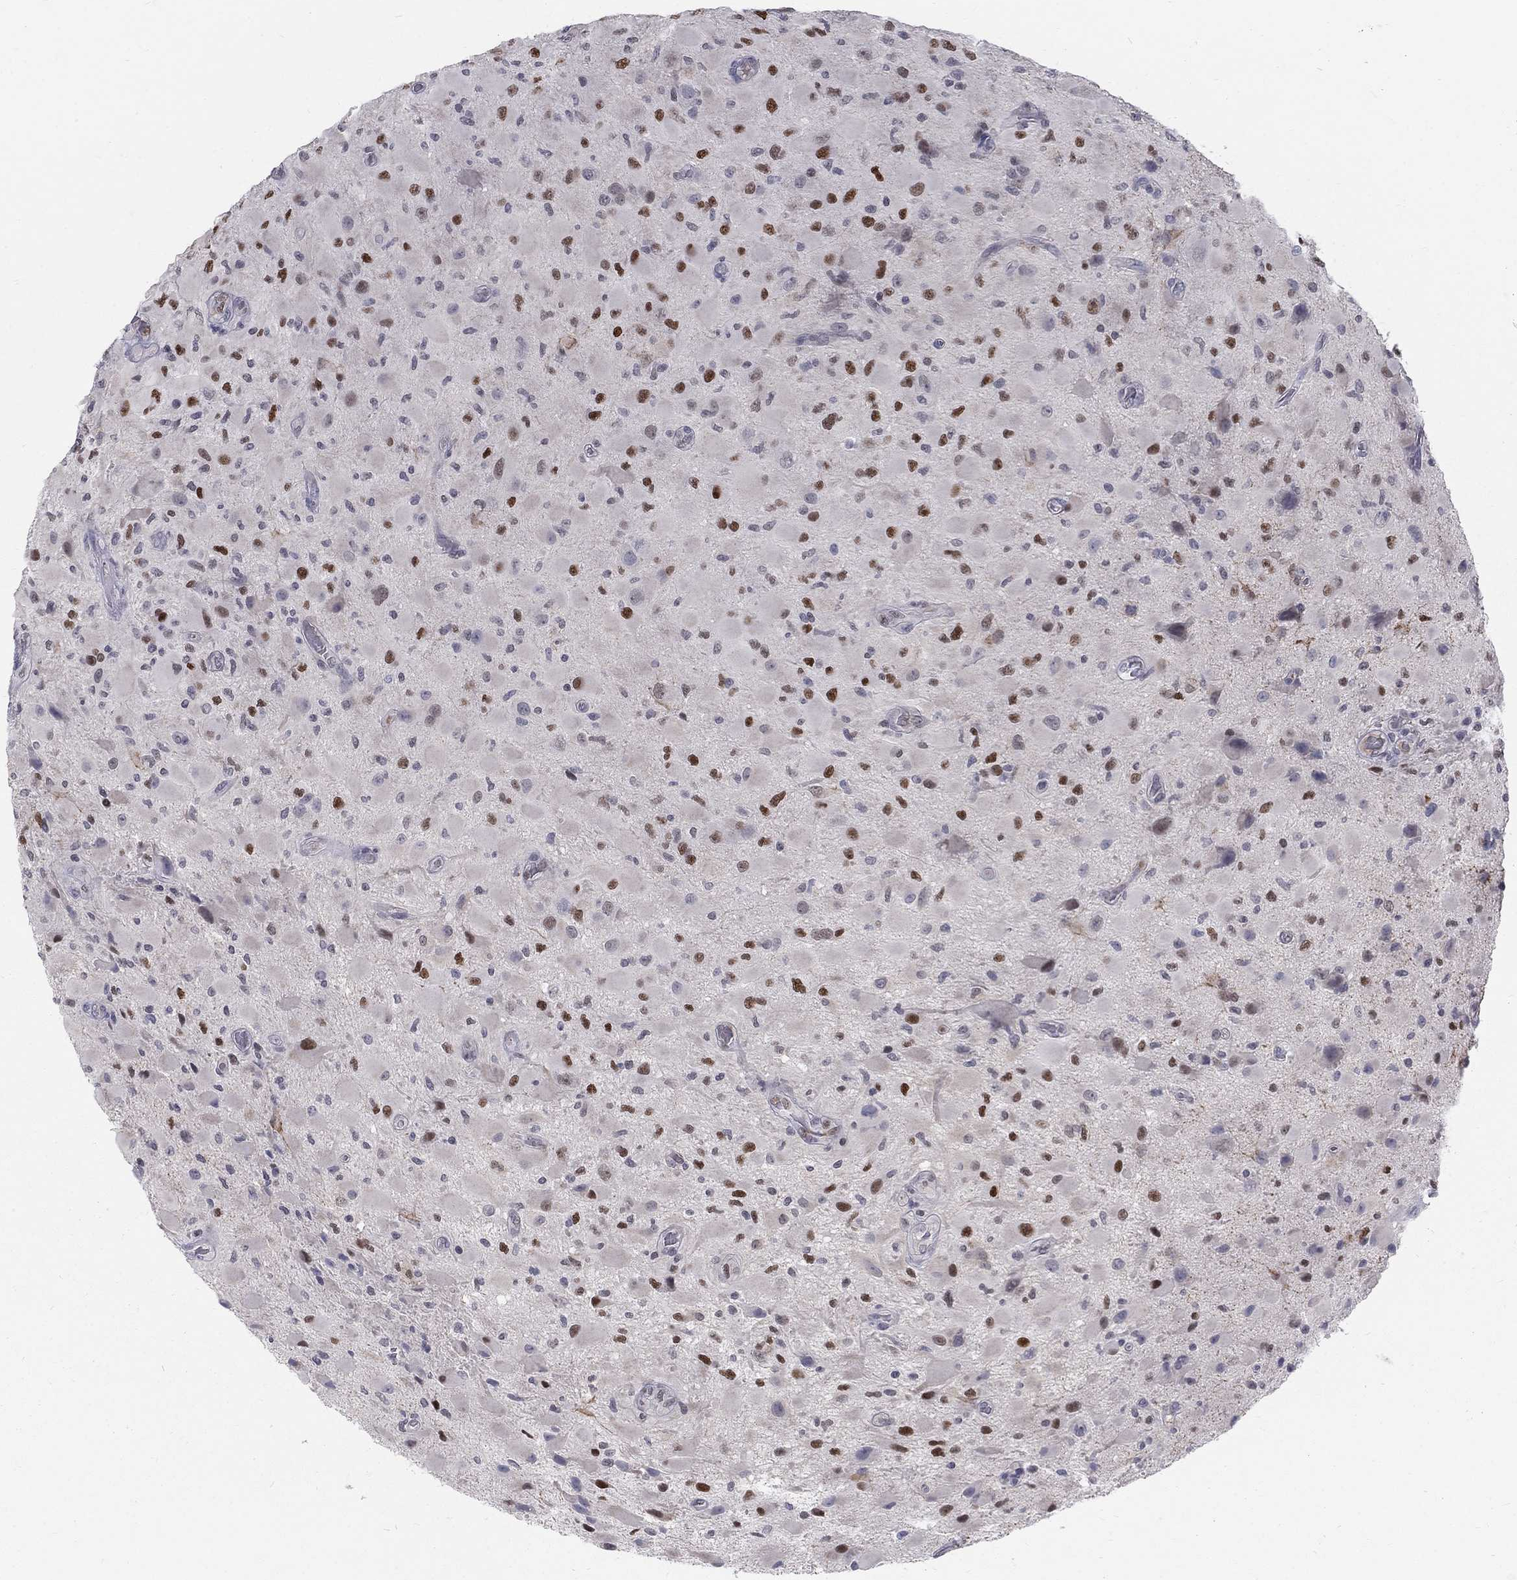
{"staining": {"intensity": "strong", "quantity": "<25%", "location": "nuclear"}, "tissue": "glioma", "cell_type": "Tumor cells", "image_type": "cancer", "snomed": [{"axis": "morphology", "description": "Glioma, malignant, High grade"}, {"axis": "topography", "description": "Cerebral cortex"}], "caption": "Human glioma stained with a brown dye demonstrates strong nuclear positive expression in about <25% of tumor cells.", "gene": "GCFC2", "patient": {"sex": "male", "age": 35}}